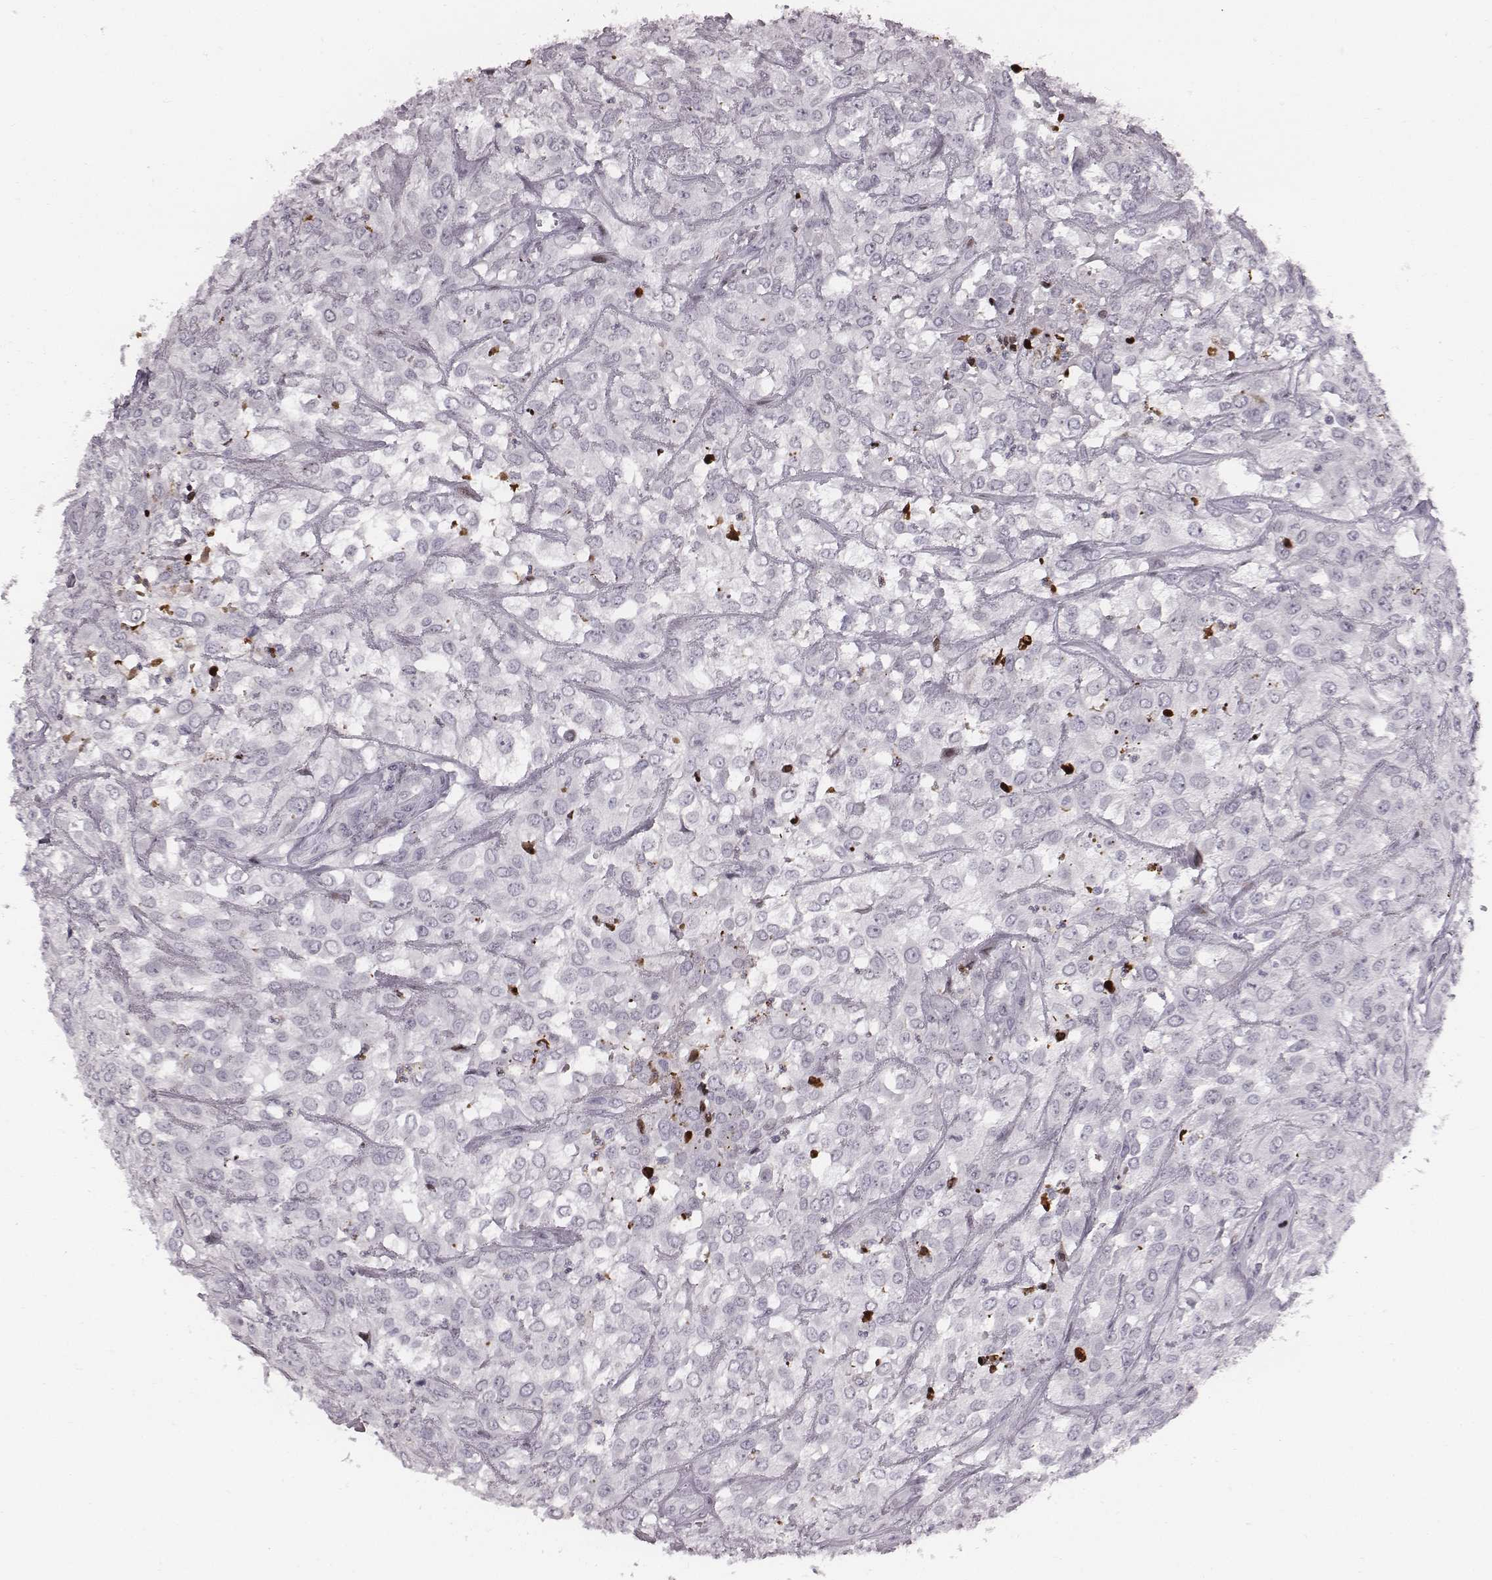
{"staining": {"intensity": "negative", "quantity": "none", "location": "none"}, "tissue": "urothelial cancer", "cell_type": "Tumor cells", "image_type": "cancer", "snomed": [{"axis": "morphology", "description": "Urothelial carcinoma, High grade"}, {"axis": "topography", "description": "Urinary bladder"}], "caption": "Histopathology image shows no protein expression in tumor cells of high-grade urothelial carcinoma tissue.", "gene": "NDC1", "patient": {"sex": "male", "age": 67}}